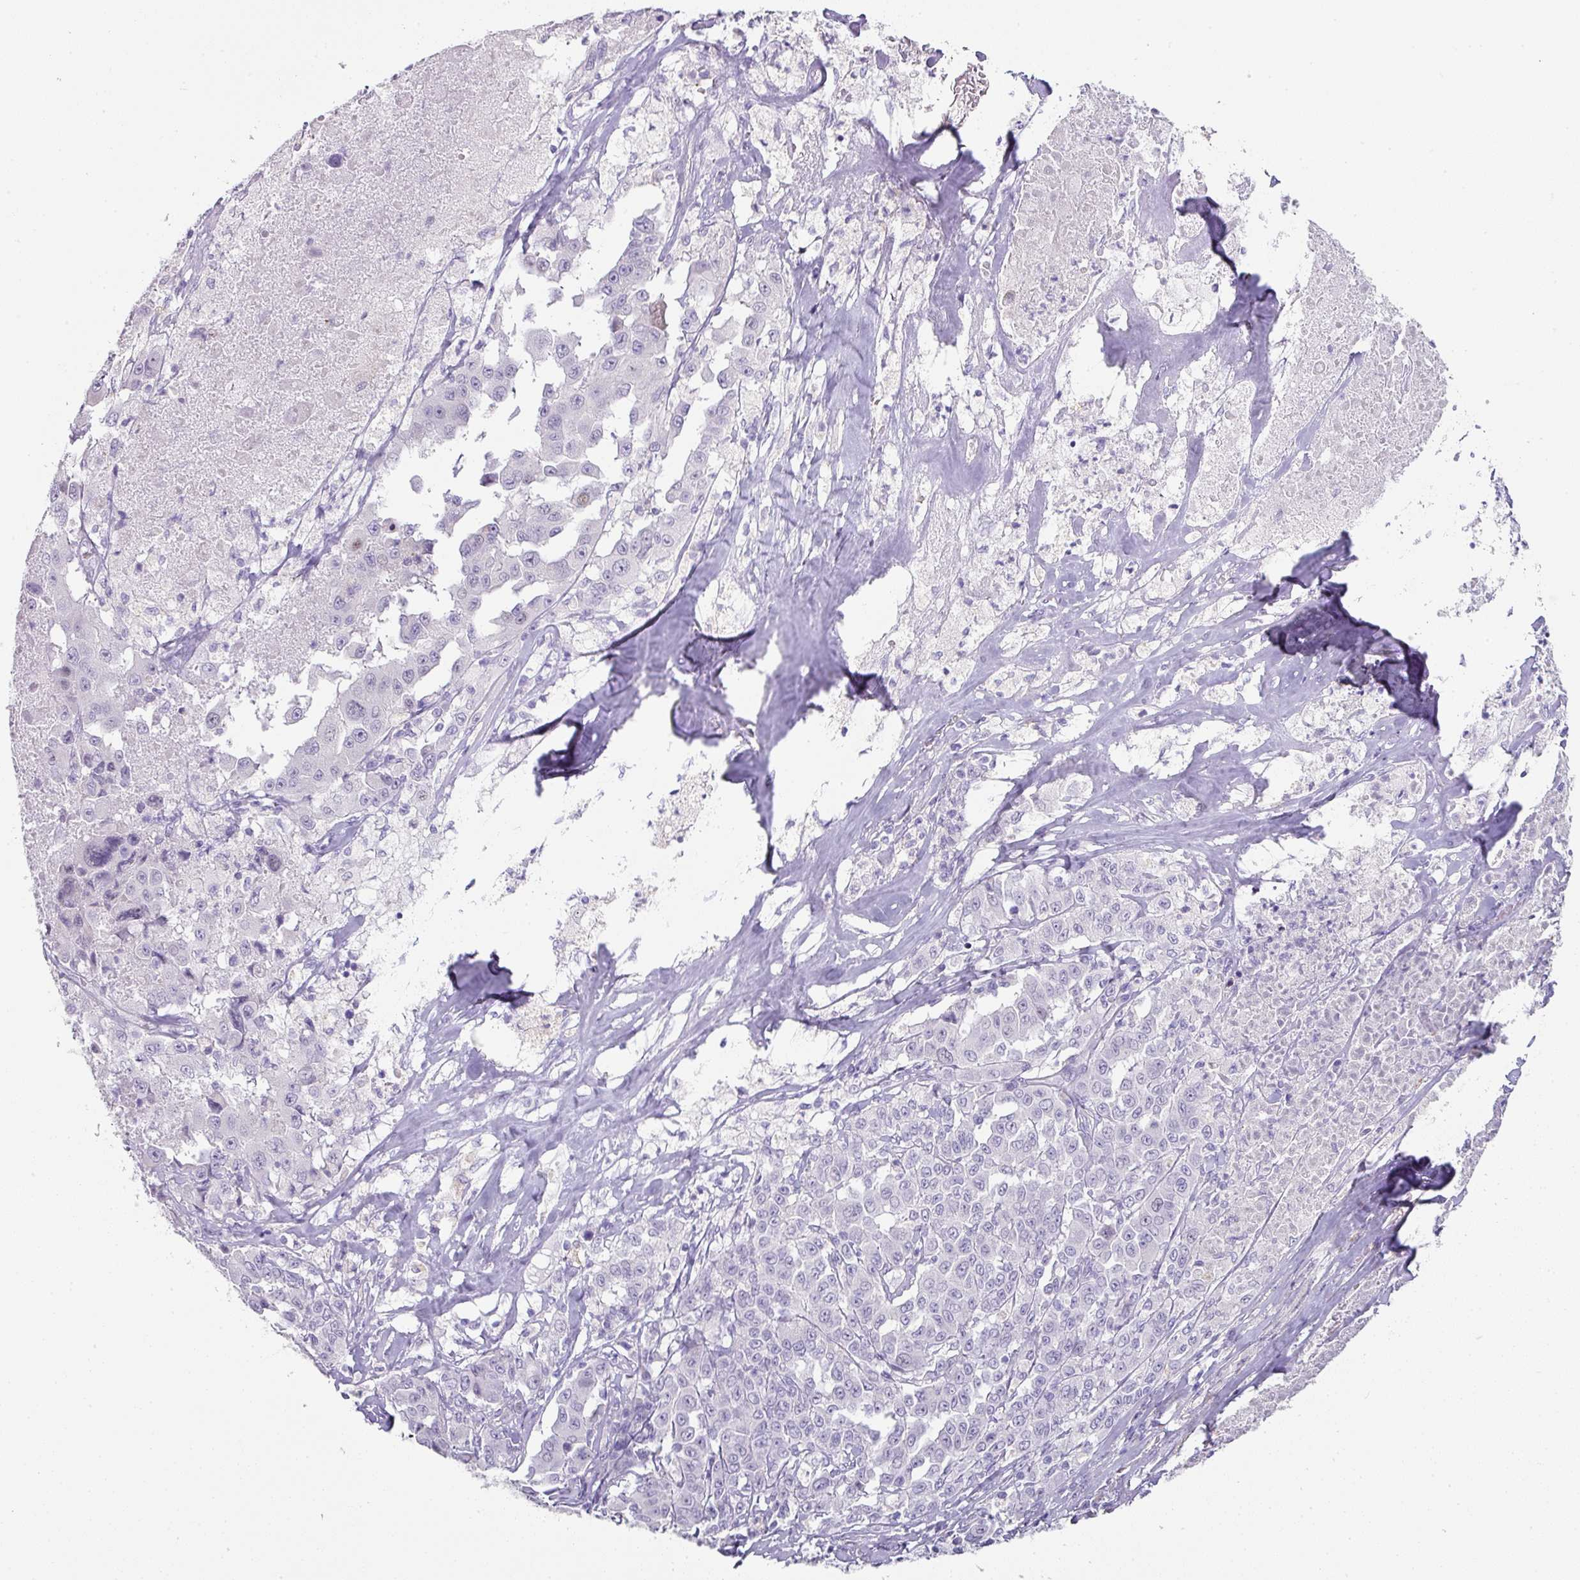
{"staining": {"intensity": "negative", "quantity": "none", "location": "none"}, "tissue": "melanoma", "cell_type": "Tumor cells", "image_type": "cancer", "snomed": [{"axis": "morphology", "description": "Malignant melanoma, Metastatic site"}, {"axis": "topography", "description": "Lymph node"}], "caption": "Immunohistochemistry histopathology image of human malignant melanoma (metastatic site) stained for a protein (brown), which displays no positivity in tumor cells.", "gene": "OR52N1", "patient": {"sex": "male", "age": 62}}